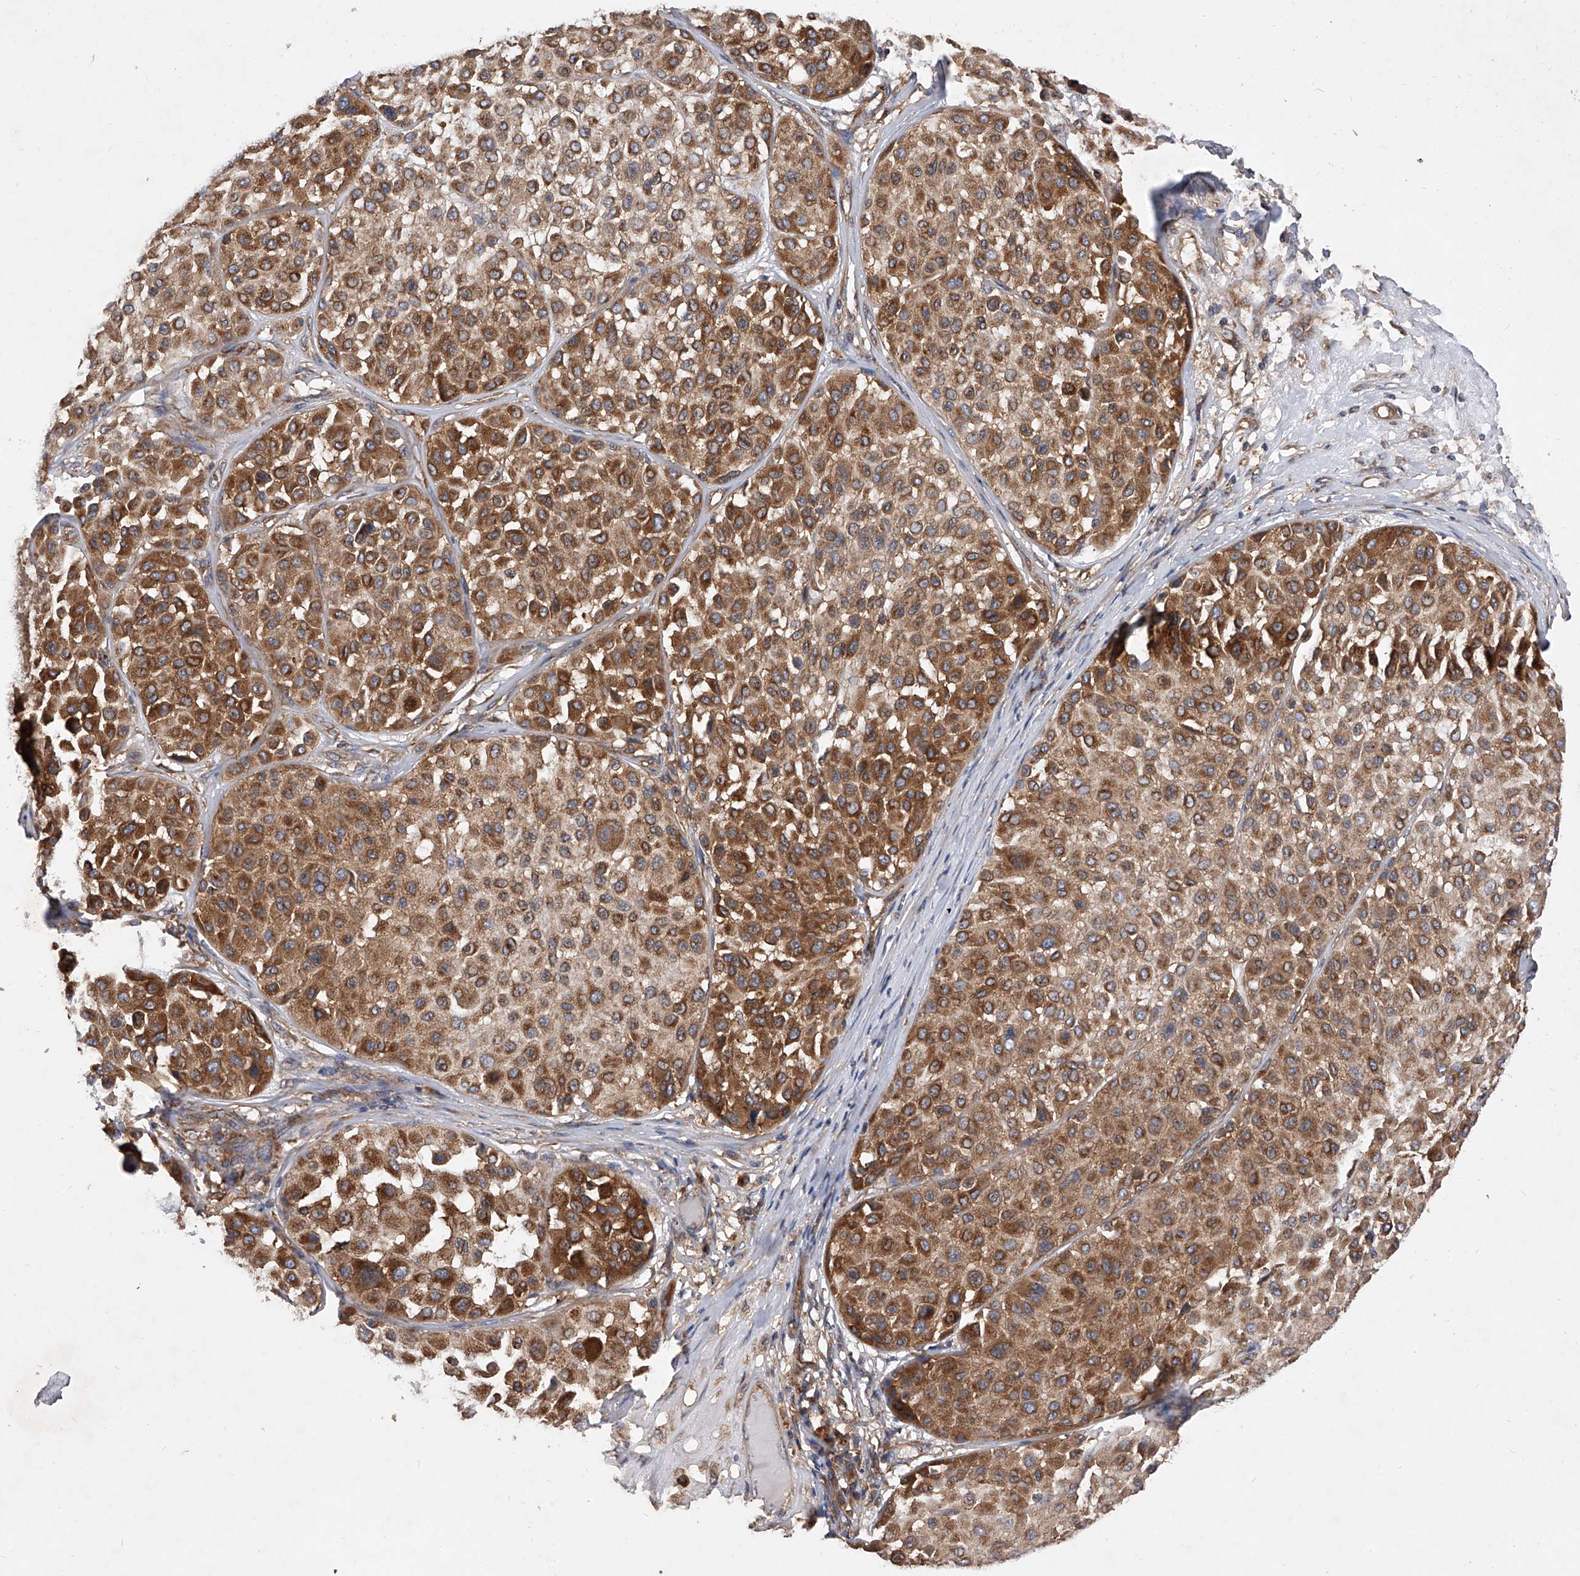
{"staining": {"intensity": "strong", "quantity": ">75%", "location": "cytoplasmic/membranous"}, "tissue": "melanoma", "cell_type": "Tumor cells", "image_type": "cancer", "snomed": [{"axis": "morphology", "description": "Malignant melanoma, Metastatic site"}, {"axis": "topography", "description": "Soft tissue"}], "caption": "Strong cytoplasmic/membranous positivity is present in approximately >75% of tumor cells in melanoma.", "gene": "CFAP410", "patient": {"sex": "male", "age": 41}}